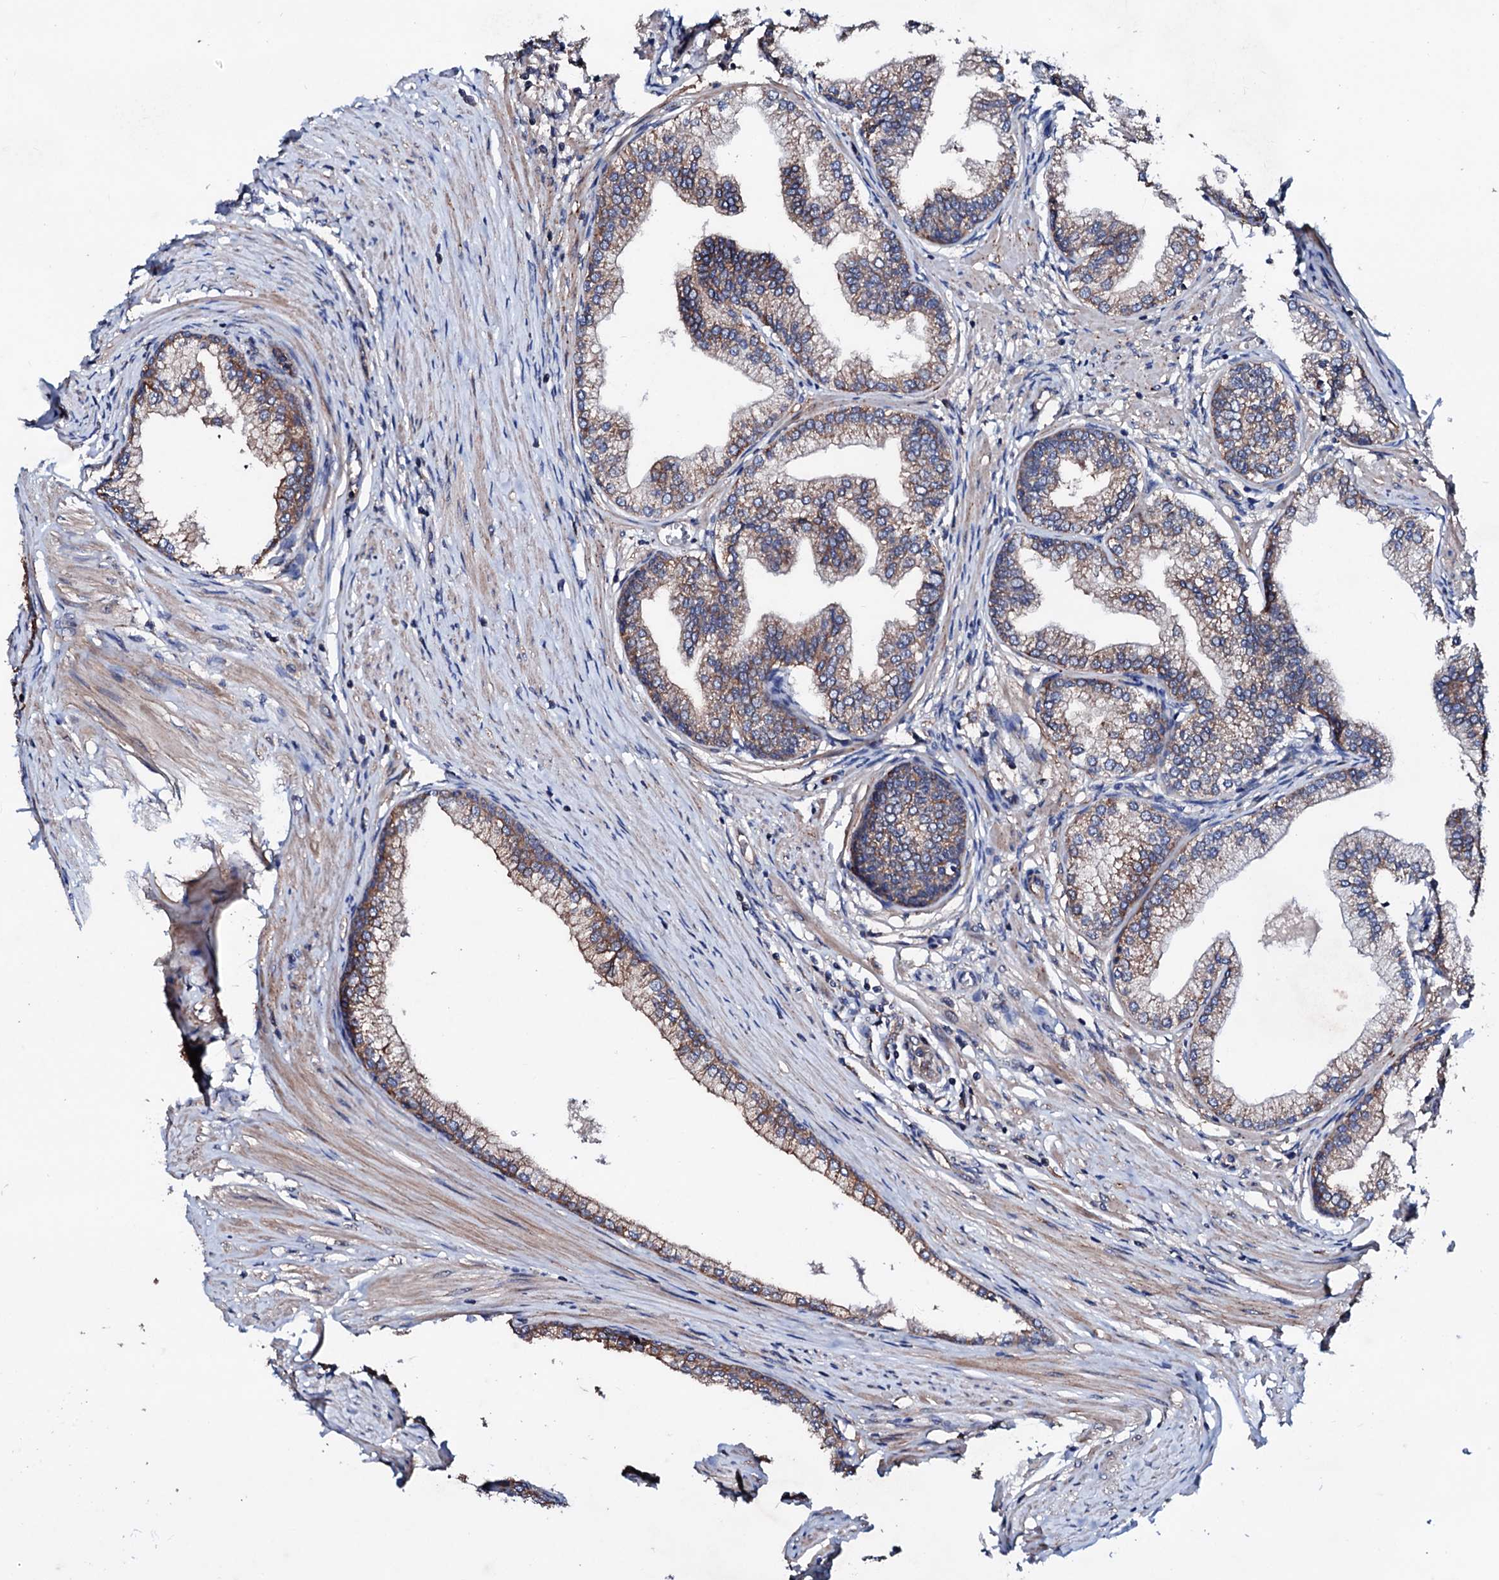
{"staining": {"intensity": "strong", "quantity": "25%-75%", "location": "cytoplasmic/membranous"}, "tissue": "prostate", "cell_type": "Glandular cells", "image_type": "normal", "snomed": [{"axis": "morphology", "description": "Normal tissue, NOS"}, {"axis": "morphology", "description": "Urothelial carcinoma, Low grade"}, {"axis": "topography", "description": "Urinary bladder"}, {"axis": "topography", "description": "Prostate"}], "caption": "Strong cytoplasmic/membranous protein expression is identified in about 25%-75% of glandular cells in prostate. (IHC, brightfield microscopy, high magnification).", "gene": "TBCEL", "patient": {"sex": "male", "age": 60}}